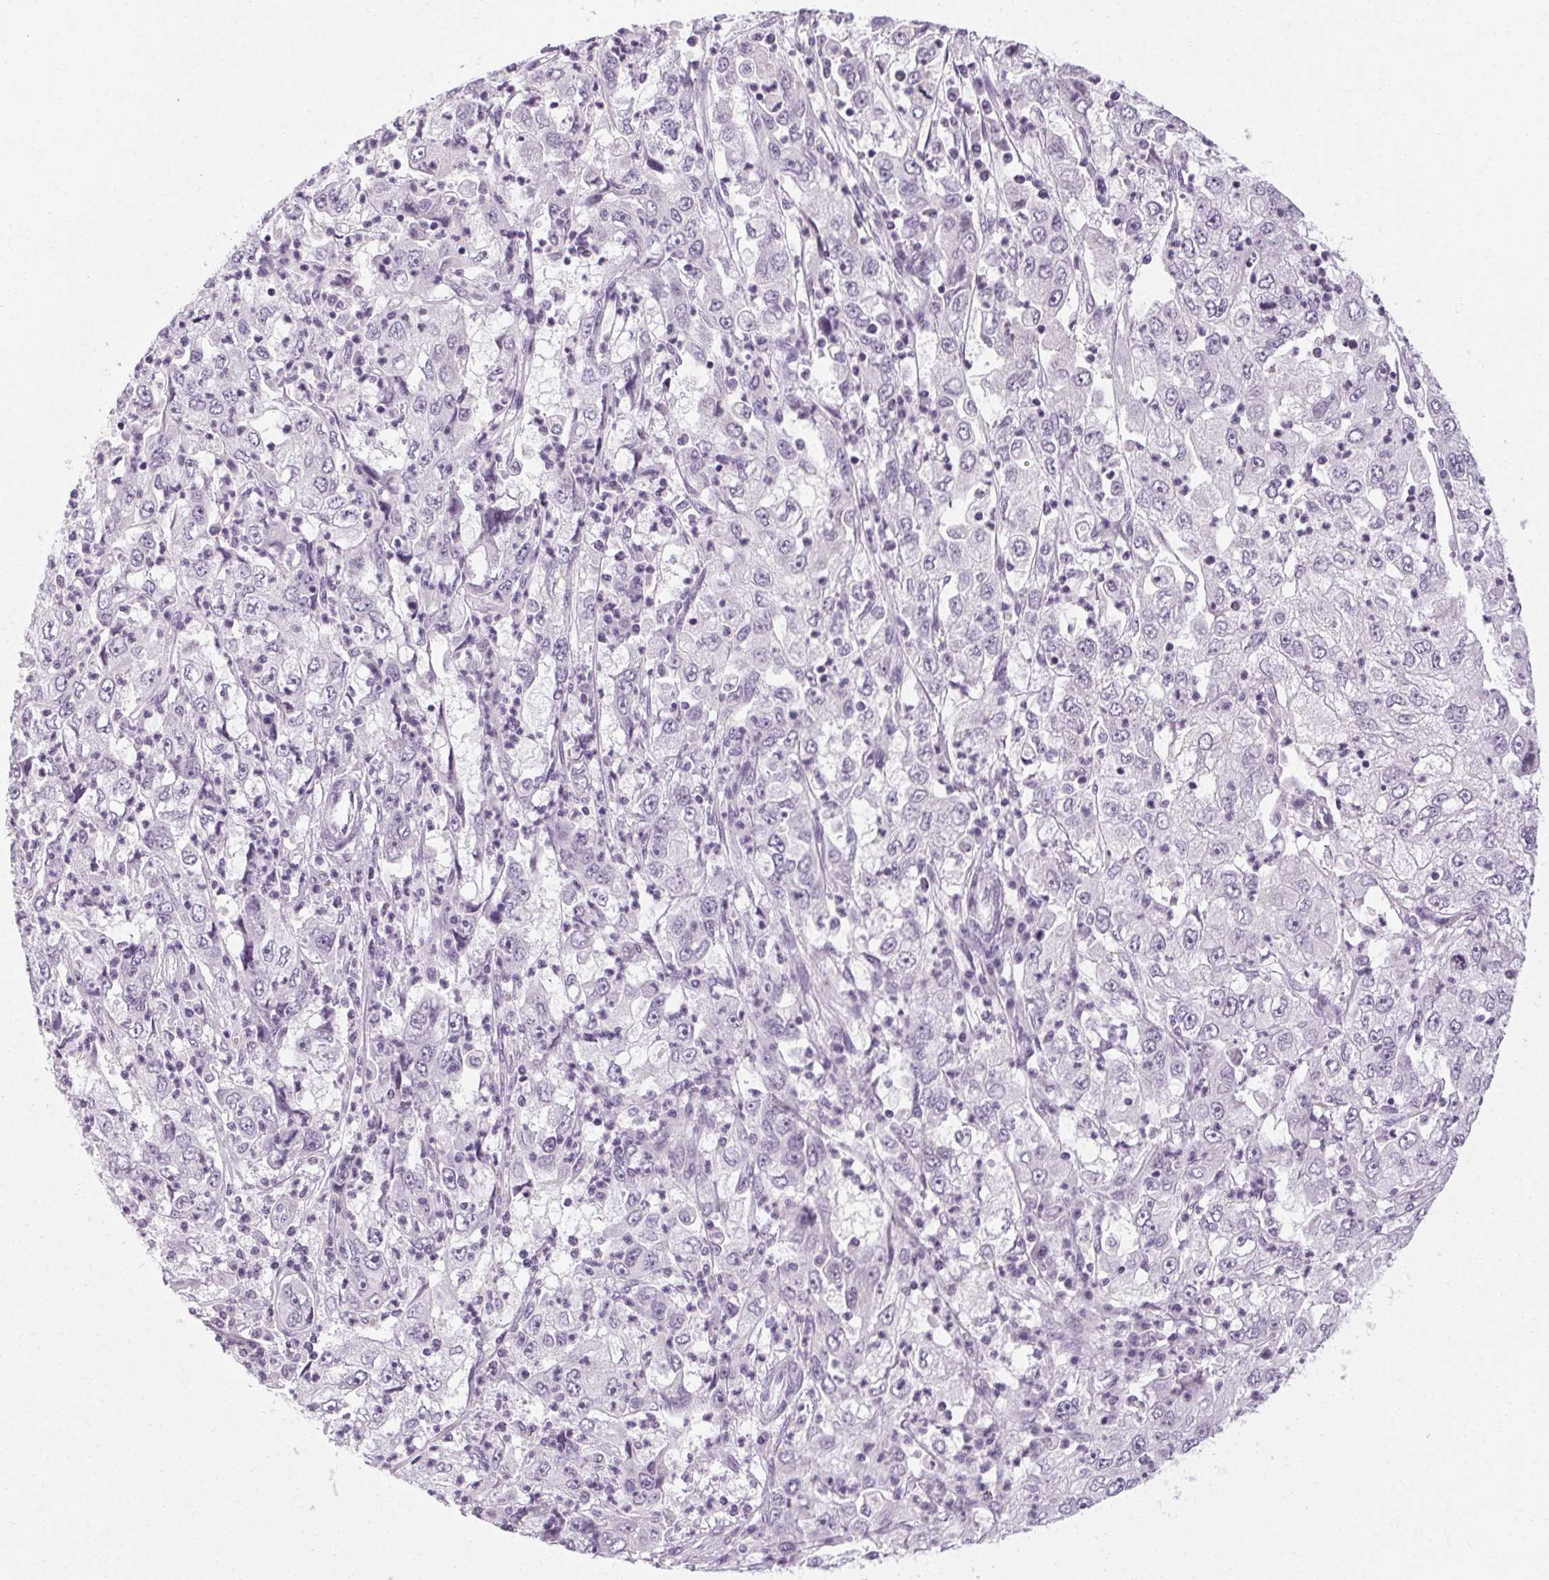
{"staining": {"intensity": "negative", "quantity": "none", "location": "none"}, "tissue": "cervical cancer", "cell_type": "Tumor cells", "image_type": "cancer", "snomed": [{"axis": "morphology", "description": "Squamous cell carcinoma, NOS"}, {"axis": "topography", "description": "Cervix"}], "caption": "High magnification brightfield microscopy of squamous cell carcinoma (cervical) stained with DAB (3,3'-diaminobenzidine) (brown) and counterstained with hematoxylin (blue): tumor cells show no significant staining.", "gene": "POMC", "patient": {"sex": "female", "age": 36}}